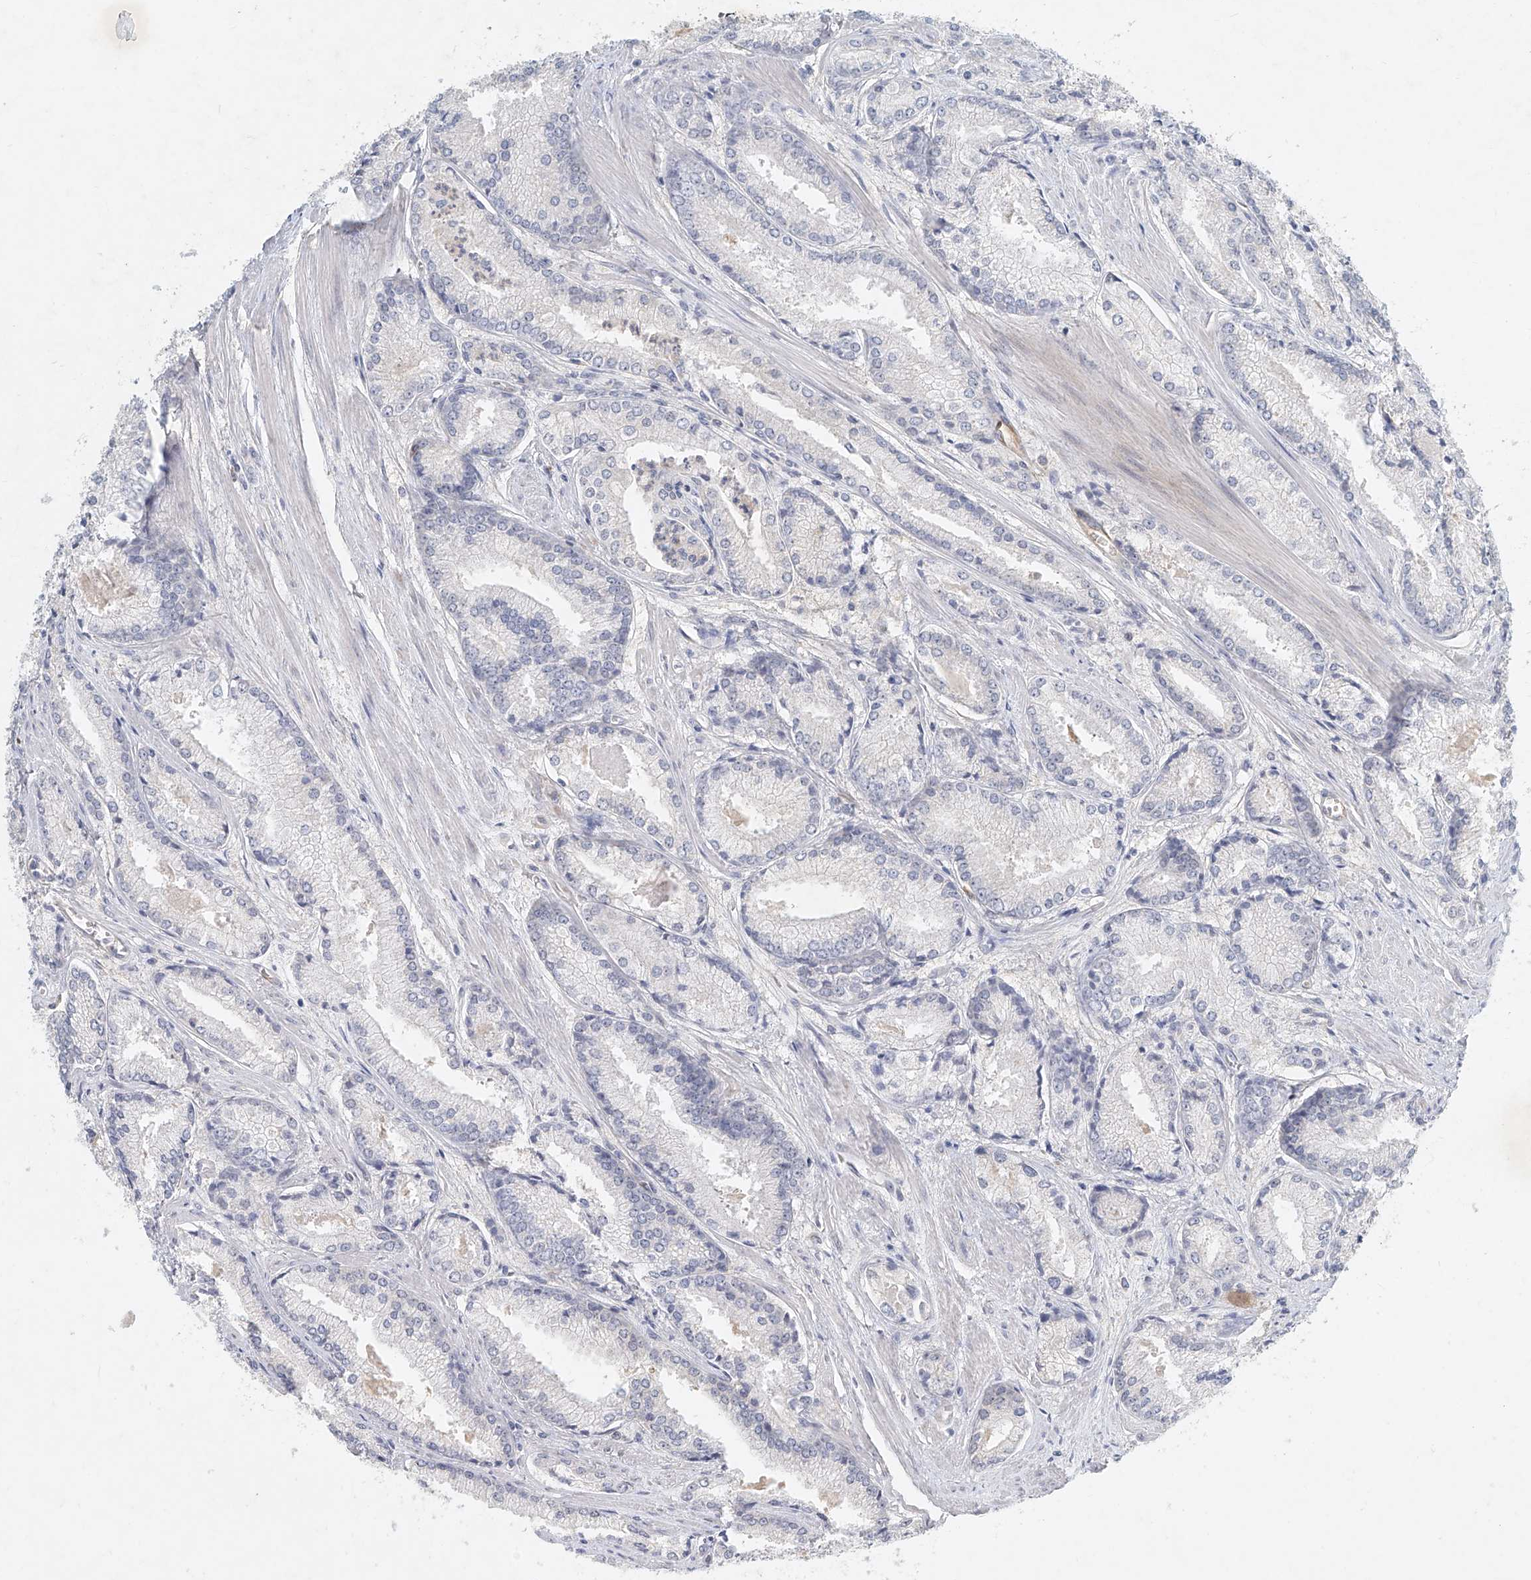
{"staining": {"intensity": "negative", "quantity": "none", "location": "none"}, "tissue": "prostate cancer", "cell_type": "Tumor cells", "image_type": "cancer", "snomed": [{"axis": "morphology", "description": "Adenocarcinoma, Low grade"}, {"axis": "topography", "description": "Prostate"}], "caption": "This is an IHC histopathology image of prostate cancer. There is no expression in tumor cells.", "gene": "CARMIL1", "patient": {"sex": "male", "age": 54}}